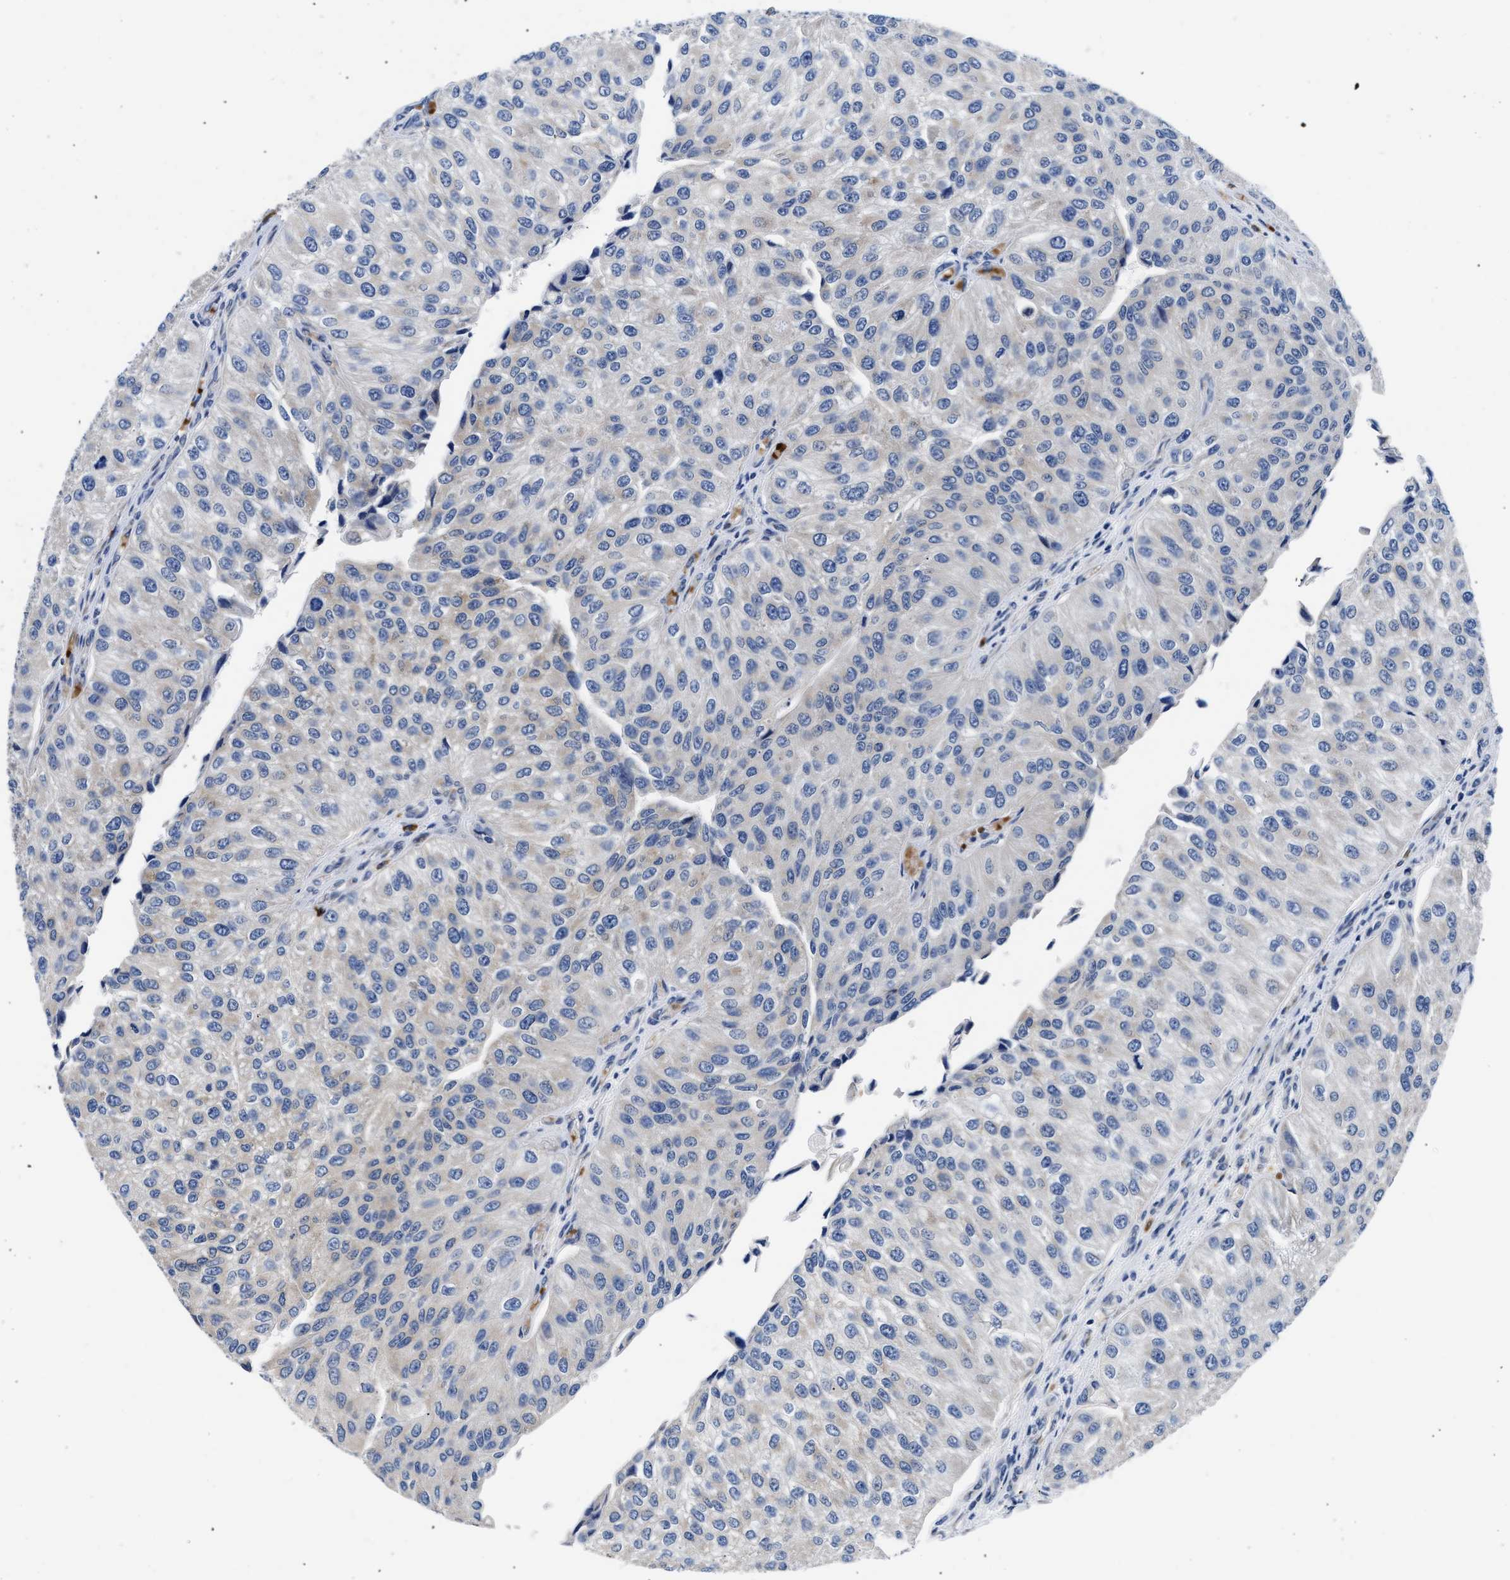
{"staining": {"intensity": "negative", "quantity": "none", "location": "none"}, "tissue": "urothelial cancer", "cell_type": "Tumor cells", "image_type": "cancer", "snomed": [{"axis": "morphology", "description": "Urothelial carcinoma, High grade"}, {"axis": "topography", "description": "Kidney"}, {"axis": "topography", "description": "Urinary bladder"}], "caption": "DAB (3,3'-diaminobenzidine) immunohistochemical staining of human high-grade urothelial carcinoma exhibits no significant staining in tumor cells.", "gene": "RINT1", "patient": {"sex": "male", "age": 77}}